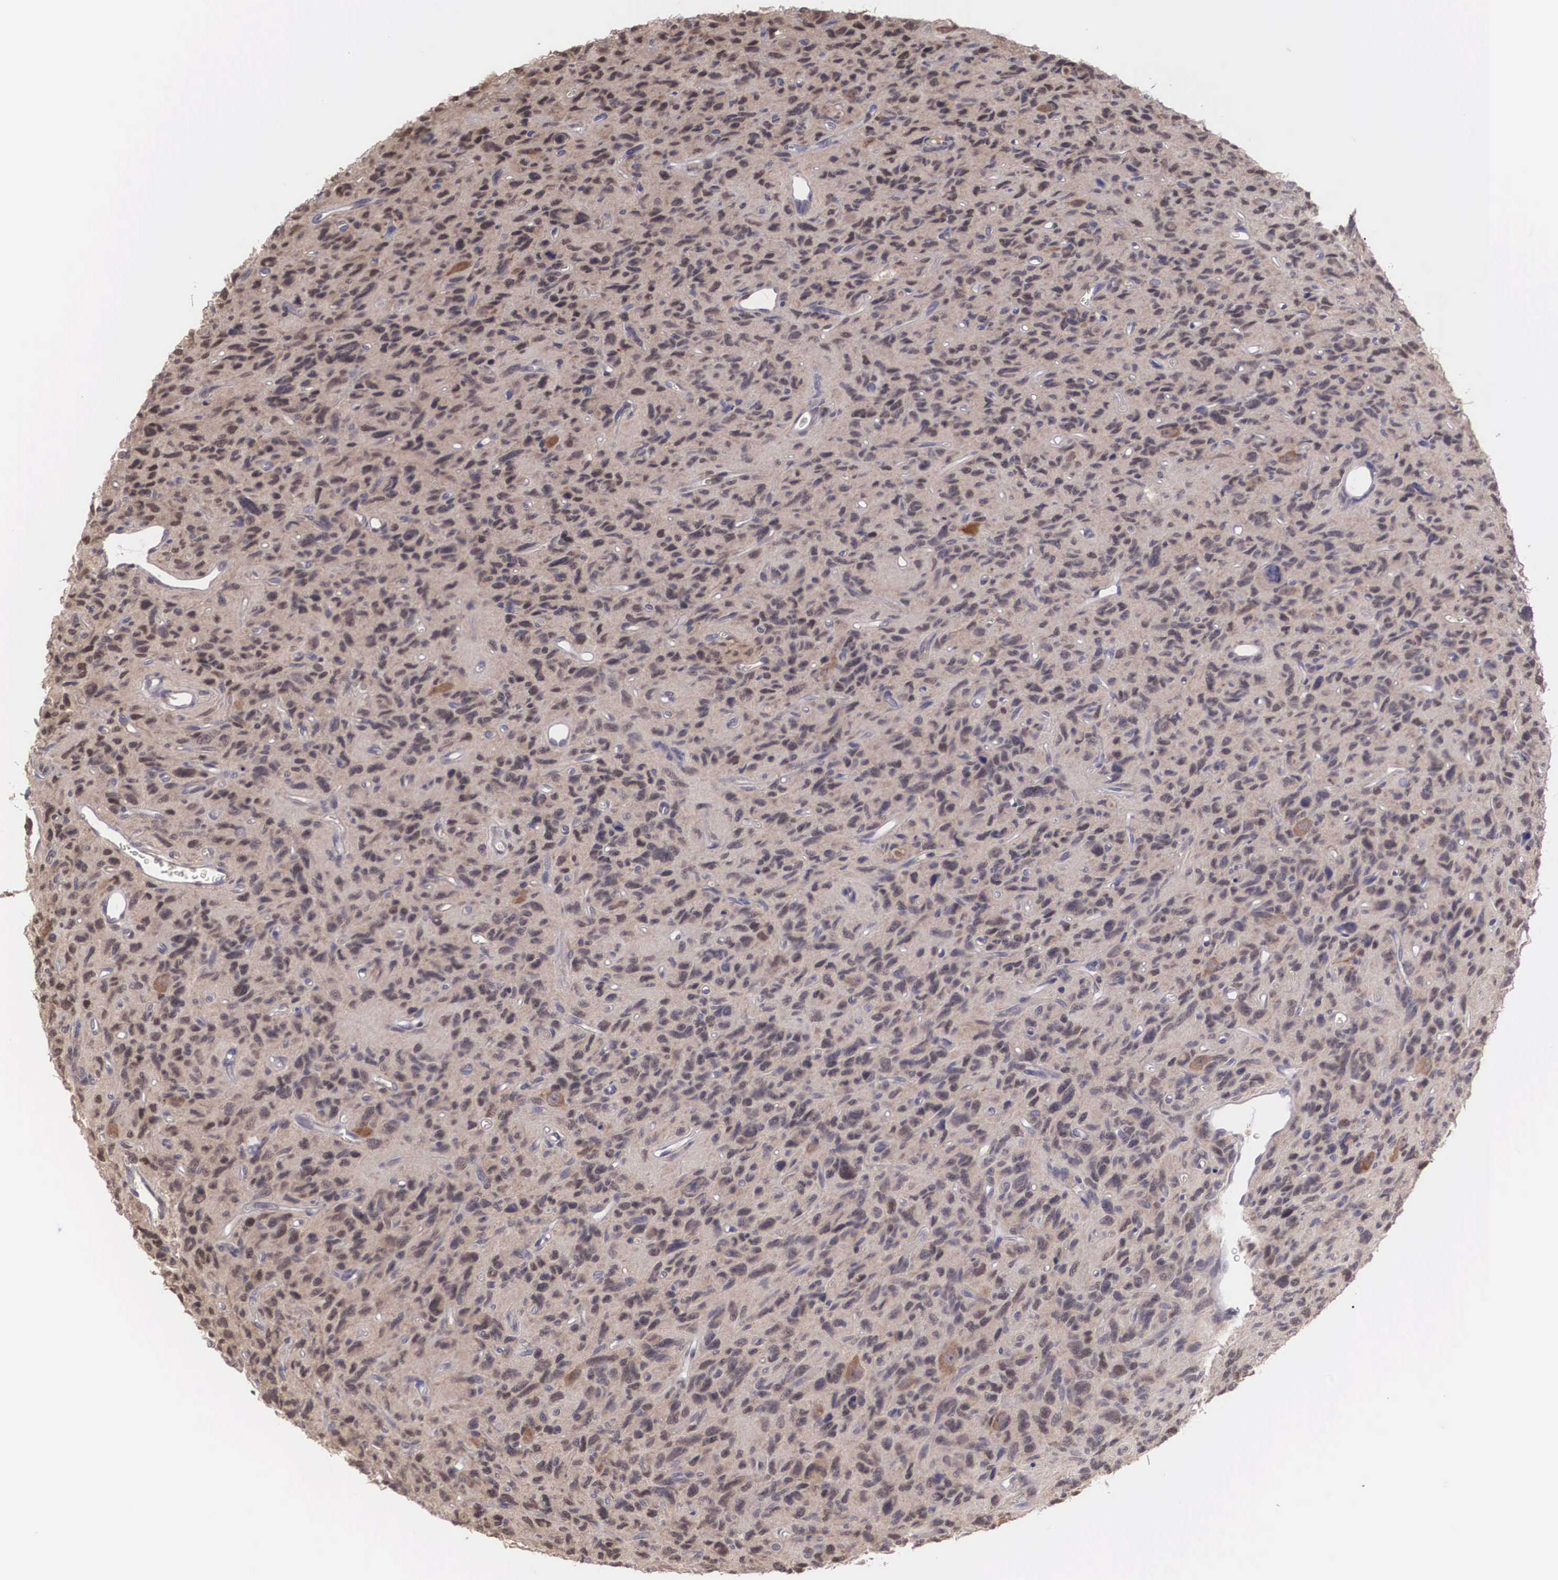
{"staining": {"intensity": "moderate", "quantity": ">75%", "location": "cytoplasmic/membranous,nuclear"}, "tissue": "glioma", "cell_type": "Tumor cells", "image_type": "cancer", "snomed": [{"axis": "morphology", "description": "Glioma, malignant, High grade"}, {"axis": "topography", "description": "Brain"}], "caption": "Immunohistochemistry of human malignant glioma (high-grade) shows medium levels of moderate cytoplasmic/membranous and nuclear positivity in about >75% of tumor cells.", "gene": "DNAJB7", "patient": {"sex": "female", "age": 60}}